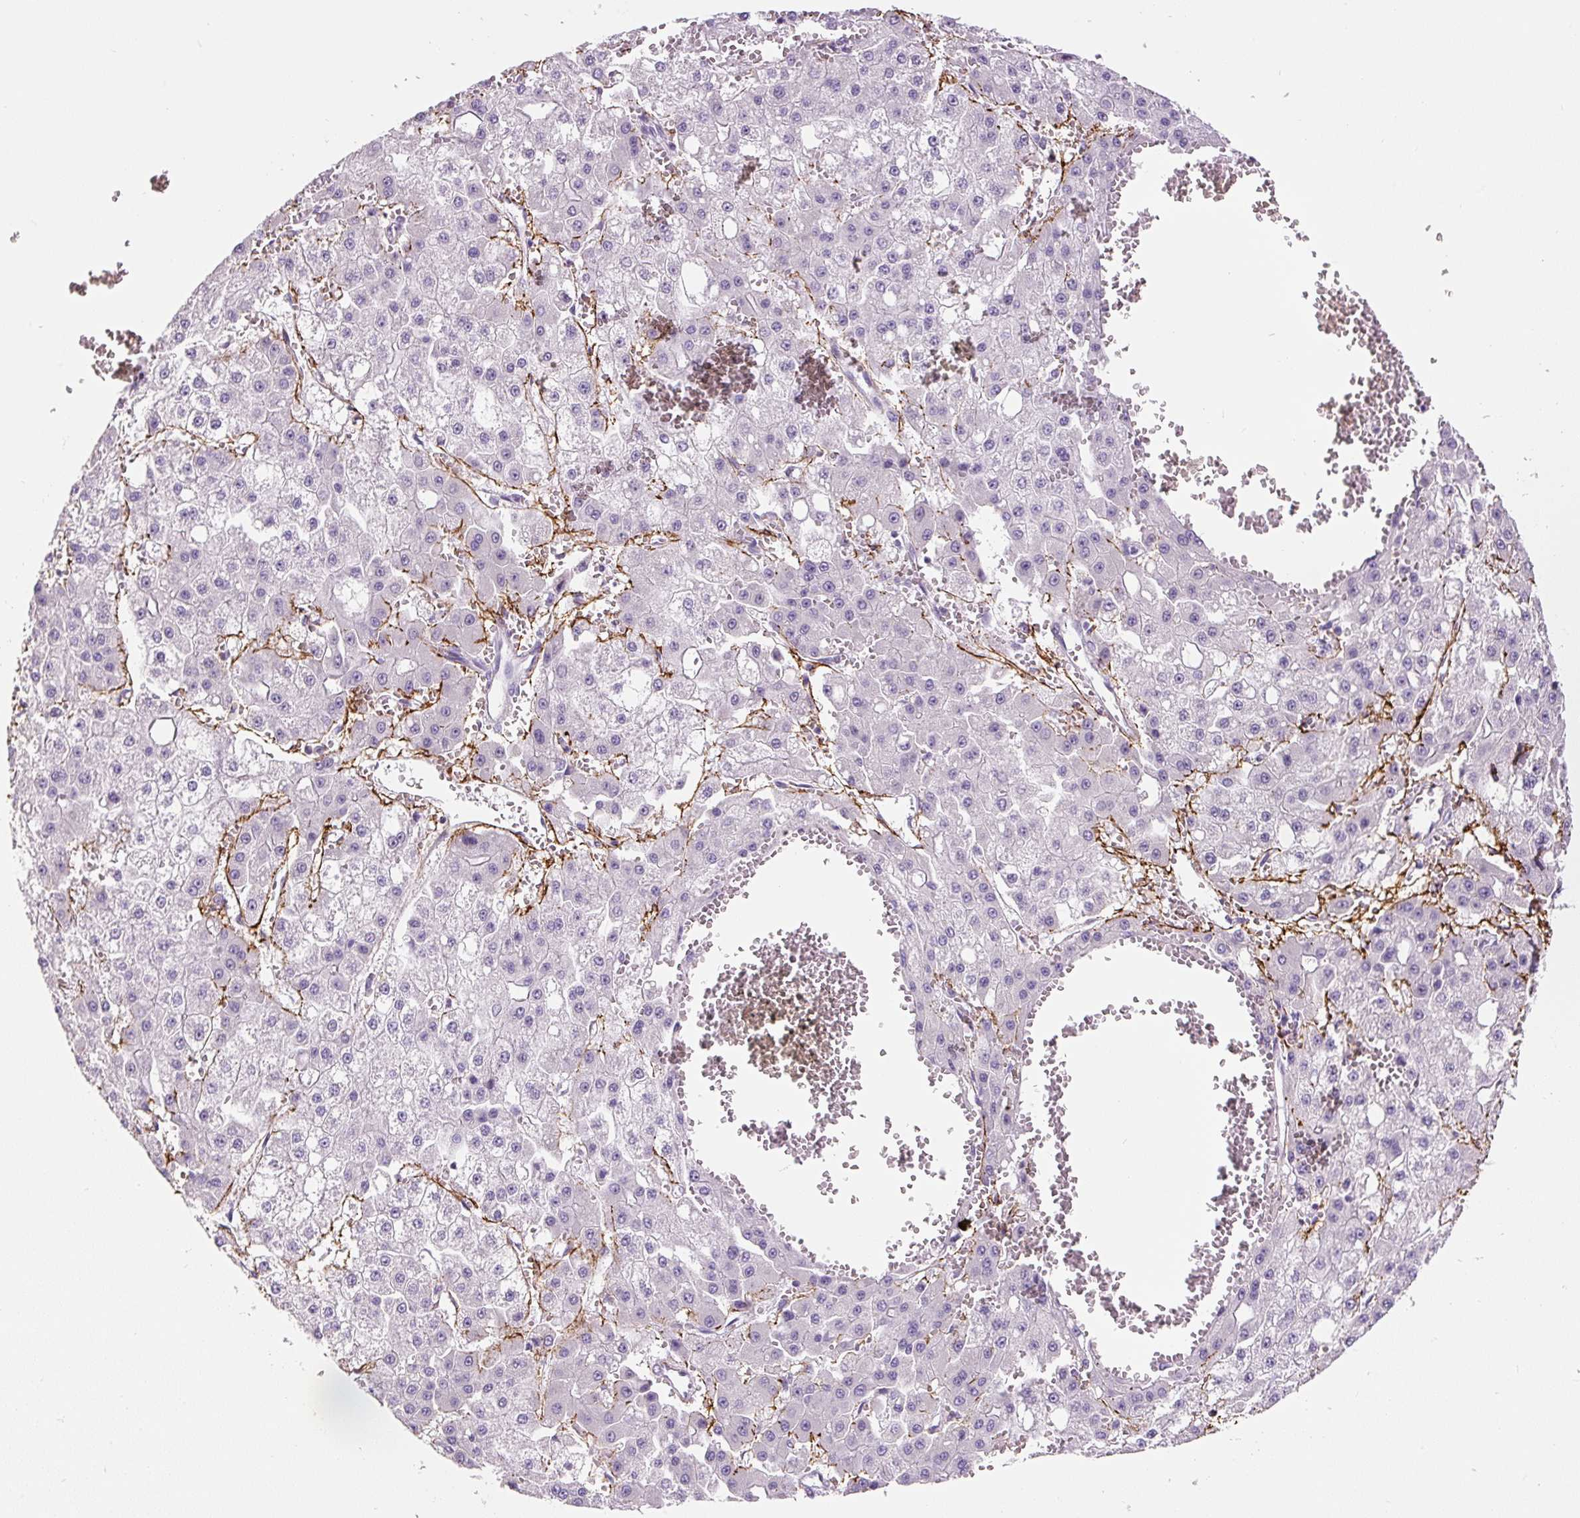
{"staining": {"intensity": "negative", "quantity": "none", "location": "none"}, "tissue": "liver cancer", "cell_type": "Tumor cells", "image_type": "cancer", "snomed": [{"axis": "morphology", "description": "Carcinoma, Hepatocellular, NOS"}, {"axis": "topography", "description": "Liver"}], "caption": "Immunohistochemistry micrograph of human liver cancer stained for a protein (brown), which demonstrates no expression in tumor cells.", "gene": "FBN1", "patient": {"sex": "male", "age": 47}}